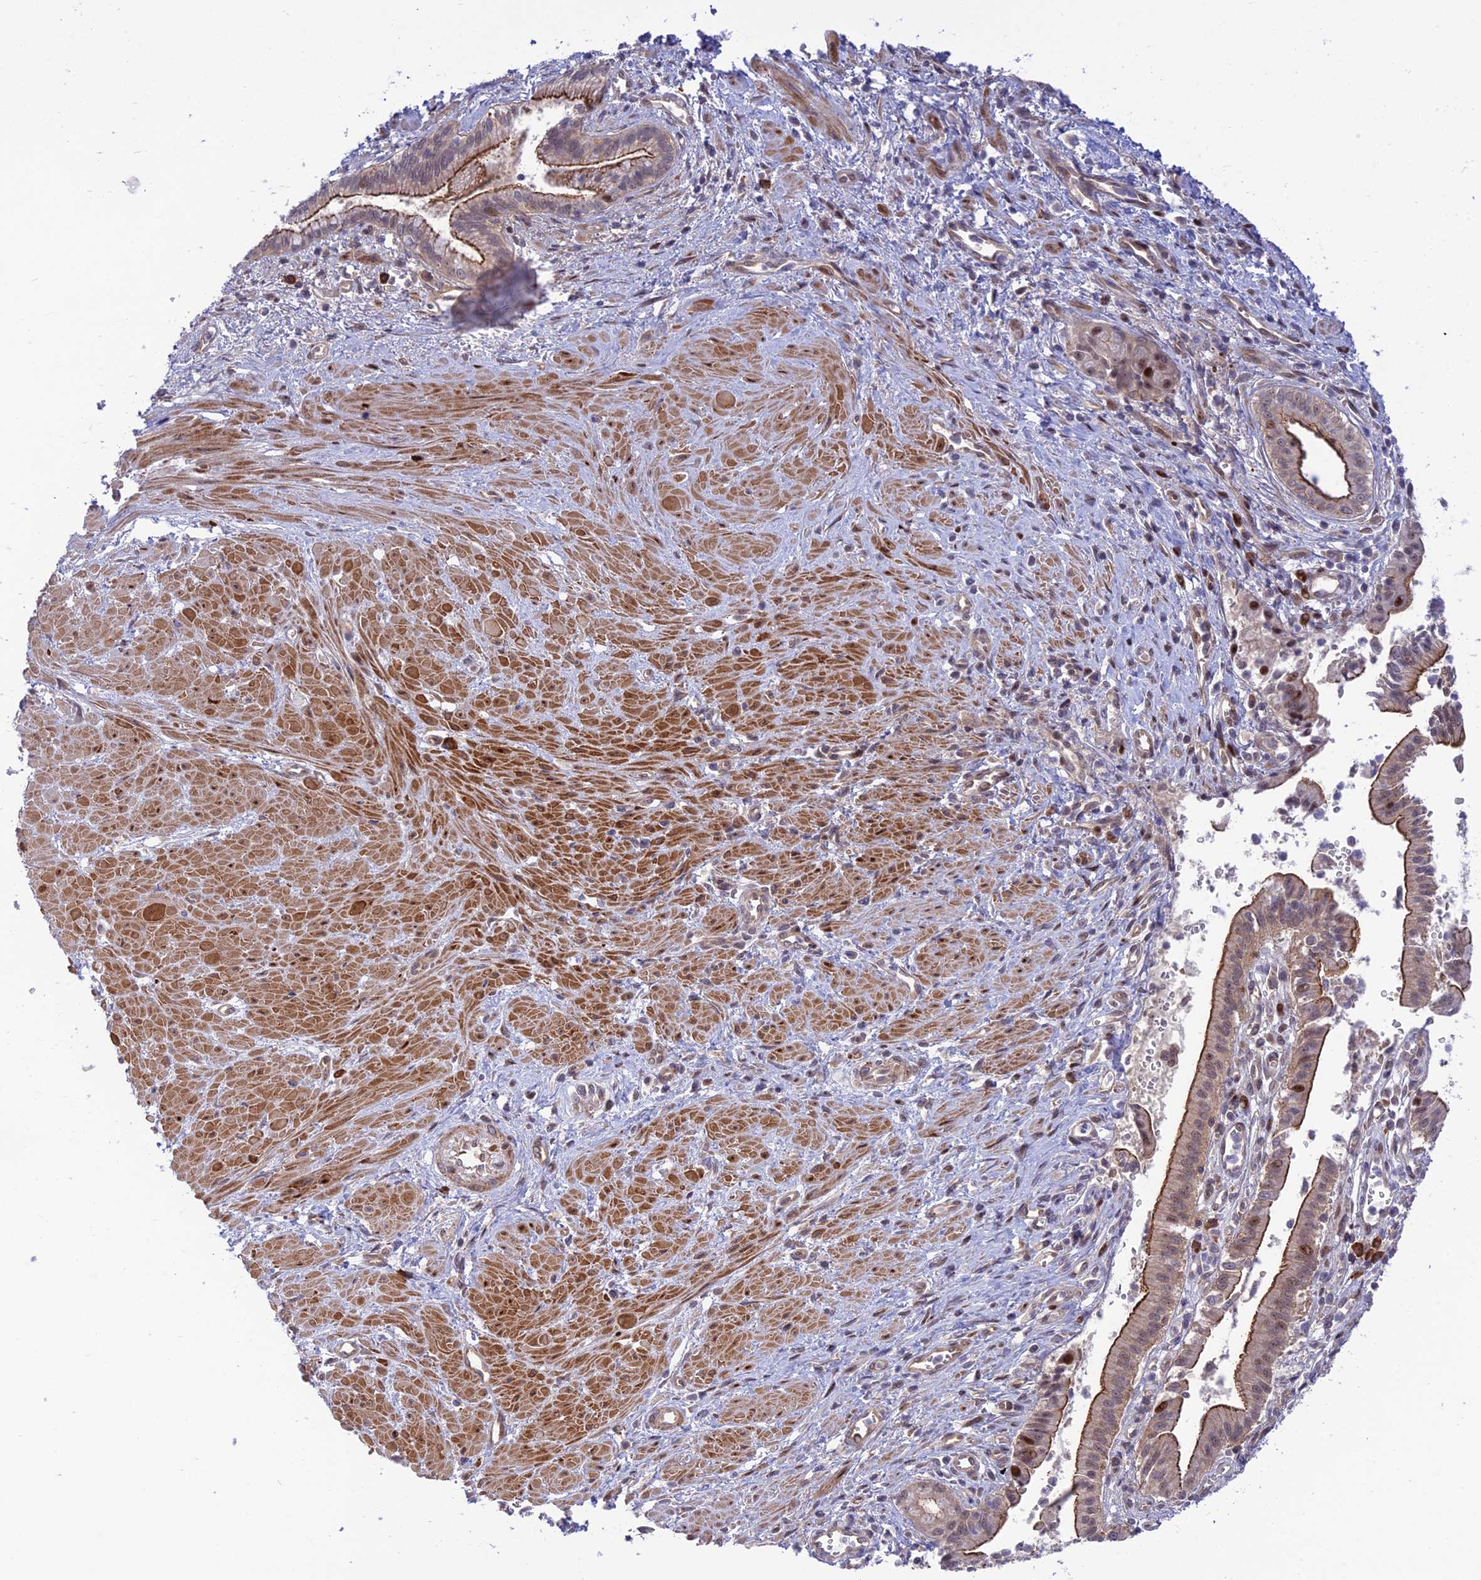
{"staining": {"intensity": "moderate", "quantity": ">75%", "location": "cytoplasmic/membranous,nuclear"}, "tissue": "pancreatic cancer", "cell_type": "Tumor cells", "image_type": "cancer", "snomed": [{"axis": "morphology", "description": "Adenocarcinoma, NOS"}, {"axis": "topography", "description": "Pancreas"}], "caption": "Brown immunohistochemical staining in human pancreatic adenocarcinoma exhibits moderate cytoplasmic/membranous and nuclear positivity in approximately >75% of tumor cells.", "gene": "ZNF584", "patient": {"sex": "male", "age": 78}}